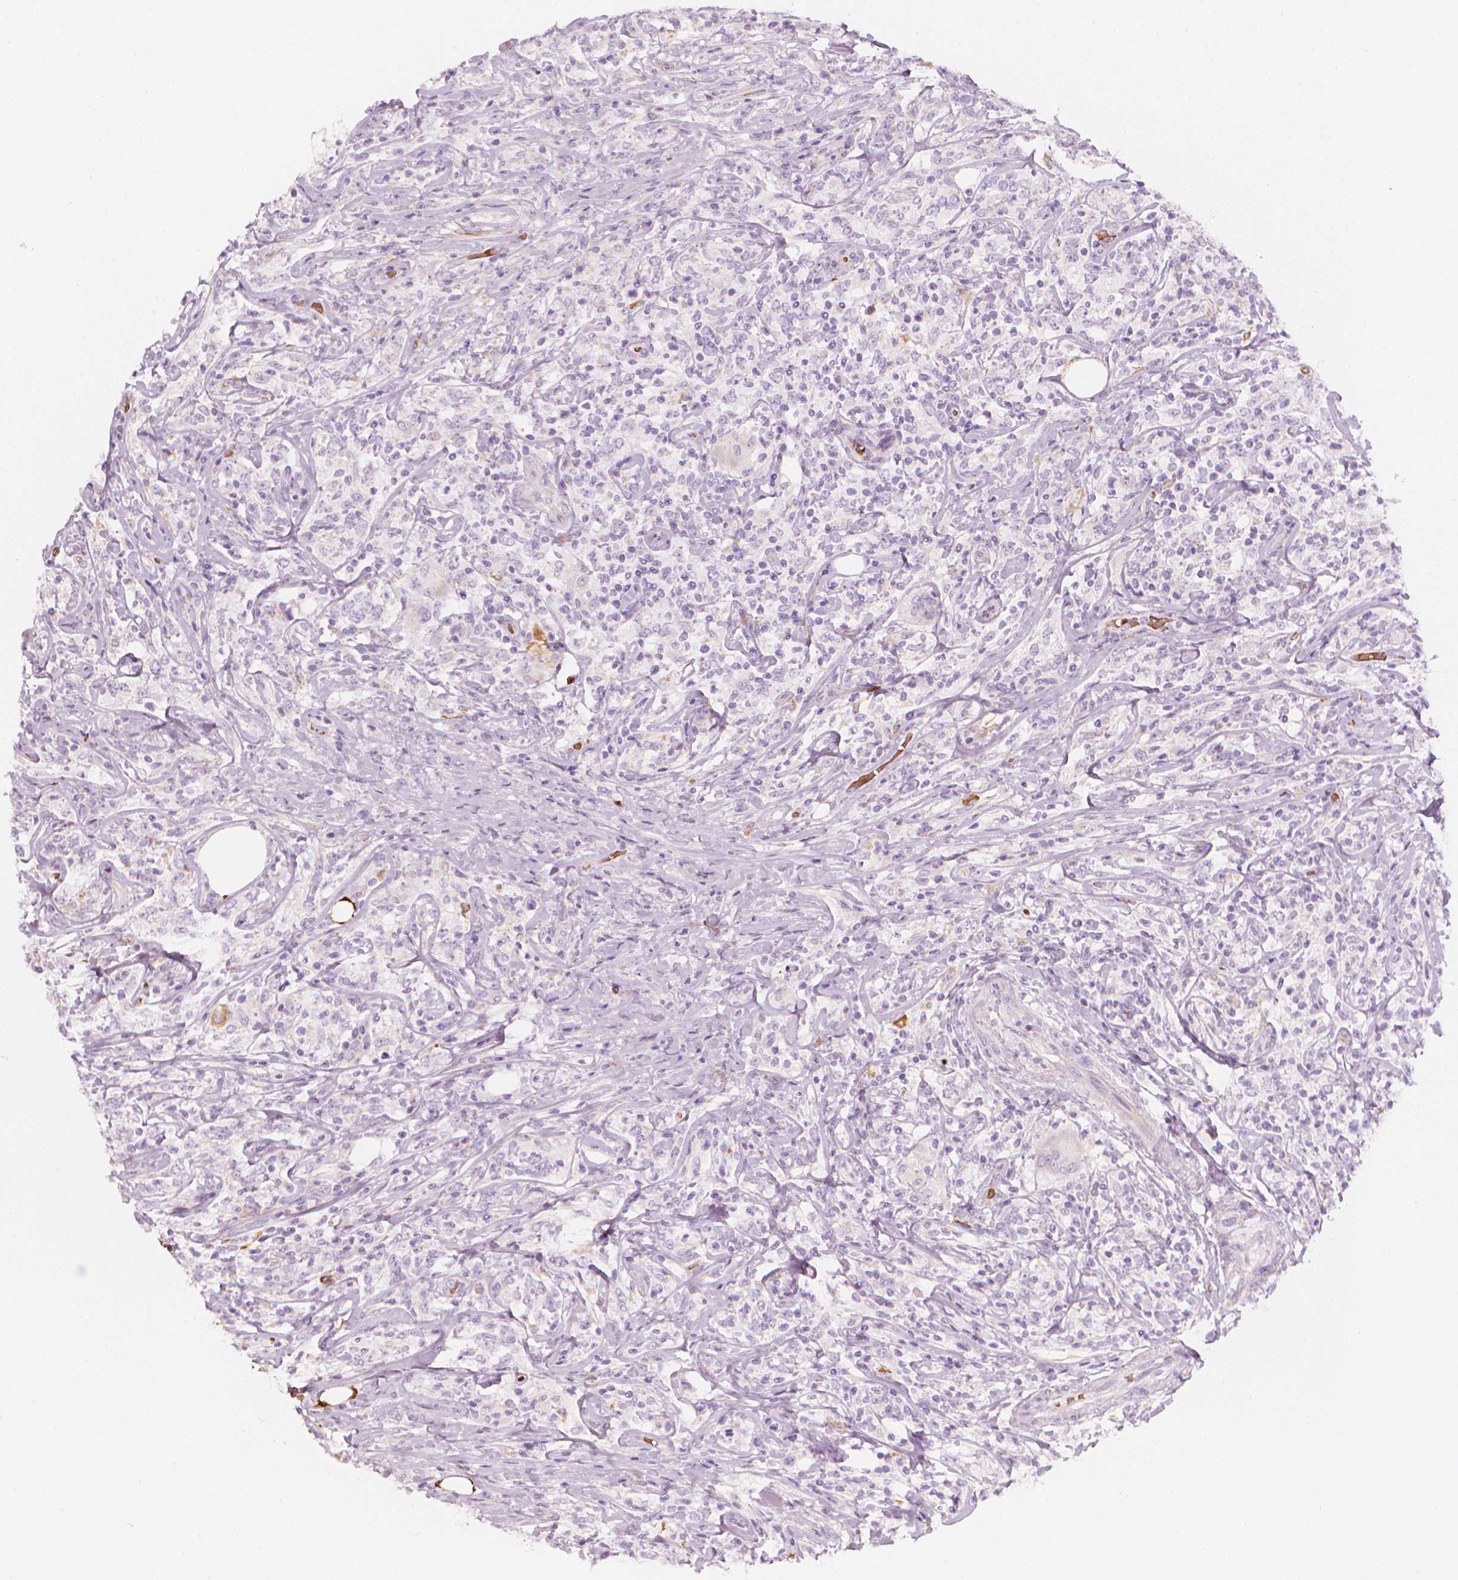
{"staining": {"intensity": "negative", "quantity": "none", "location": "none"}, "tissue": "lymphoma", "cell_type": "Tumor cells", "image_type": "cancer", "snomed": [{"axis": "morphology", "description": "Malignant lymphoma, non-Hodgkin's type, High grade"}, {"axis": "topography", "description": "Lymph node"}], "caption": "The histopathology image displays no staining of tumor cells in lymphoma.", "gene": "CES1", "patient": {"sex": "female", "age": 84}}